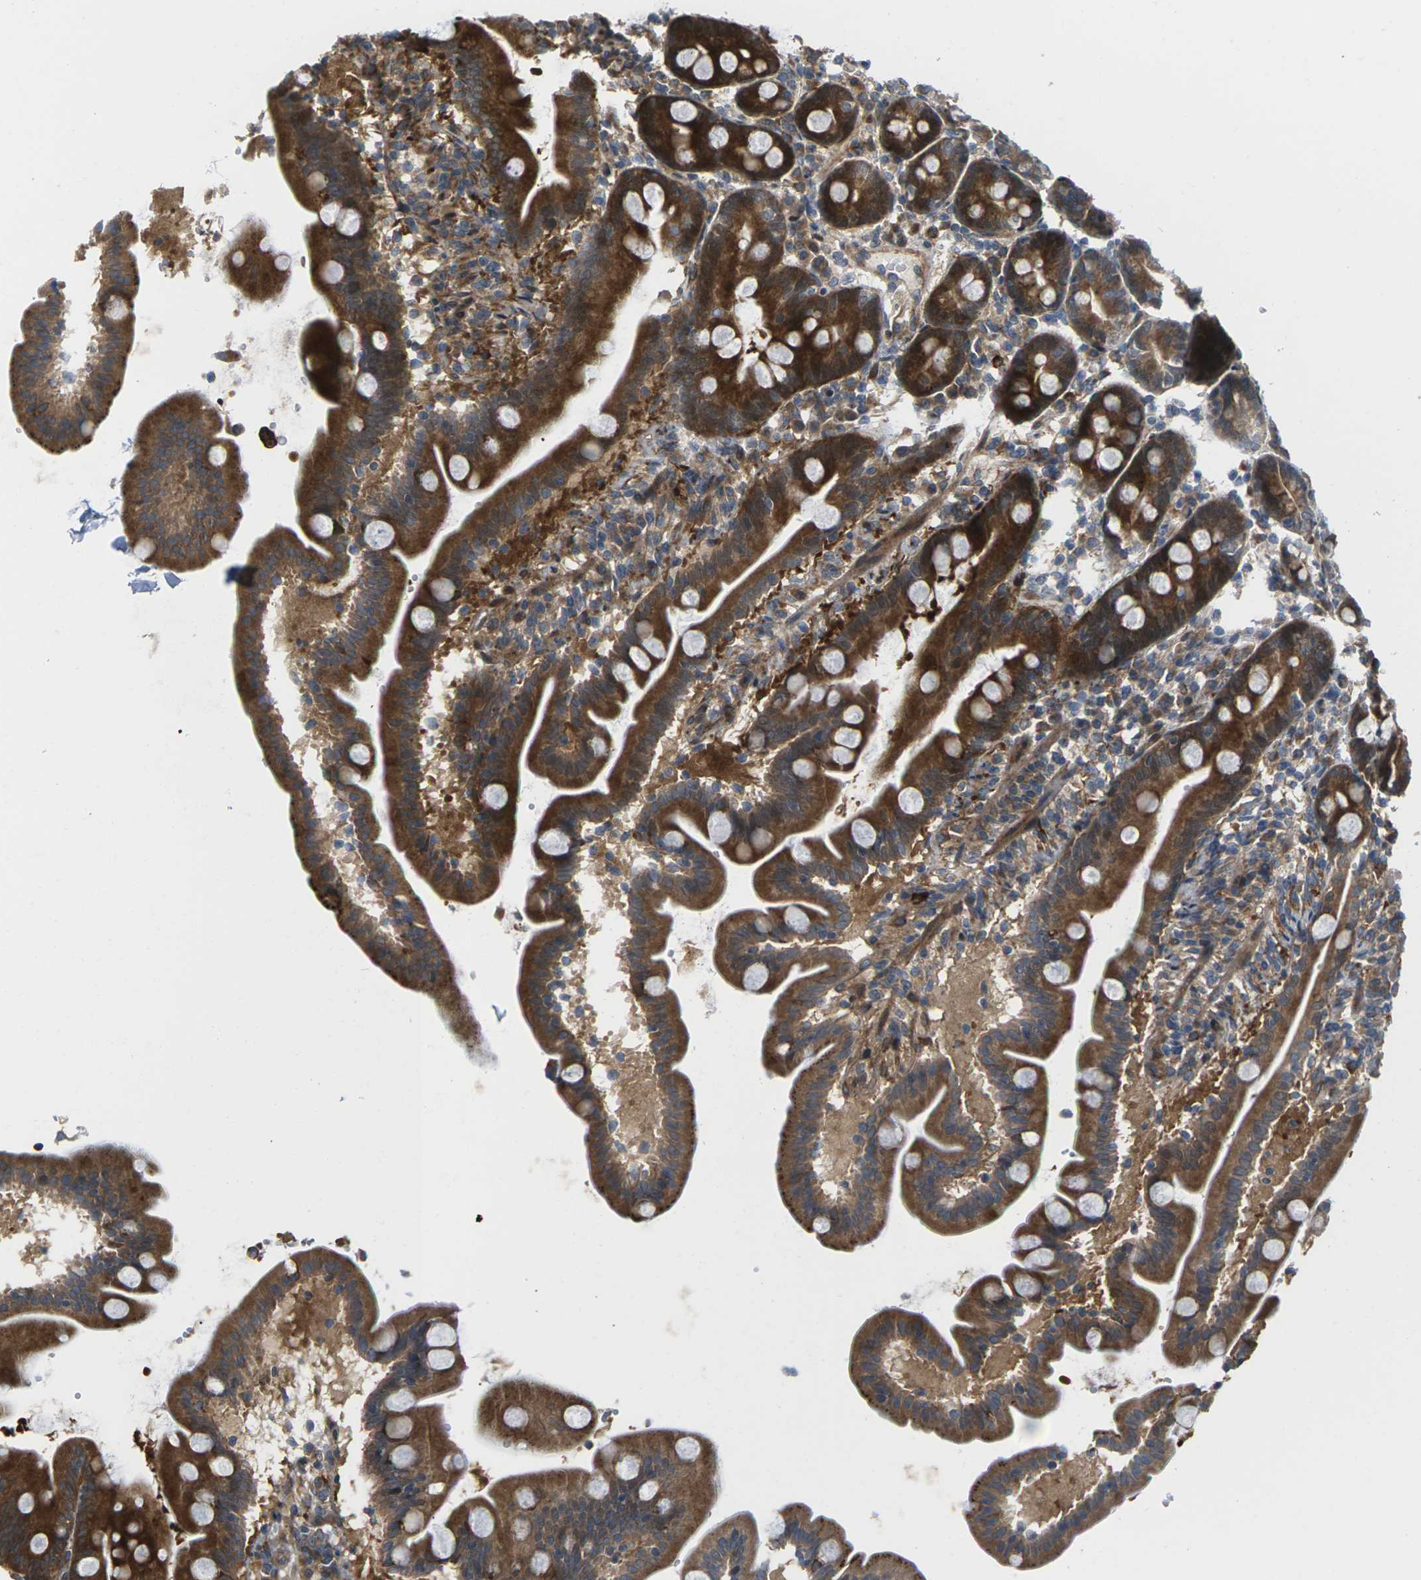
{"staining": {"intensity": "strong", "quantity": ">75%", "location": "cytoplasmic/membranous"}, "tissue": "duodenum", "cell_type": "Glandular cells", "image_type": "normal", "snomed": [{"axis": "morphology", "description": "Normal tissue, NOS"}, {"axis": "topography", "description": "Duodenum"}], "caption": "Benign duodenum shows strong cytoplasmic/membranous positivity in about >75% of glandular cells, visualized by immunohistochemistry.", "gene": "ROBO1", "patient": {"sex": "male", "age": 54}}